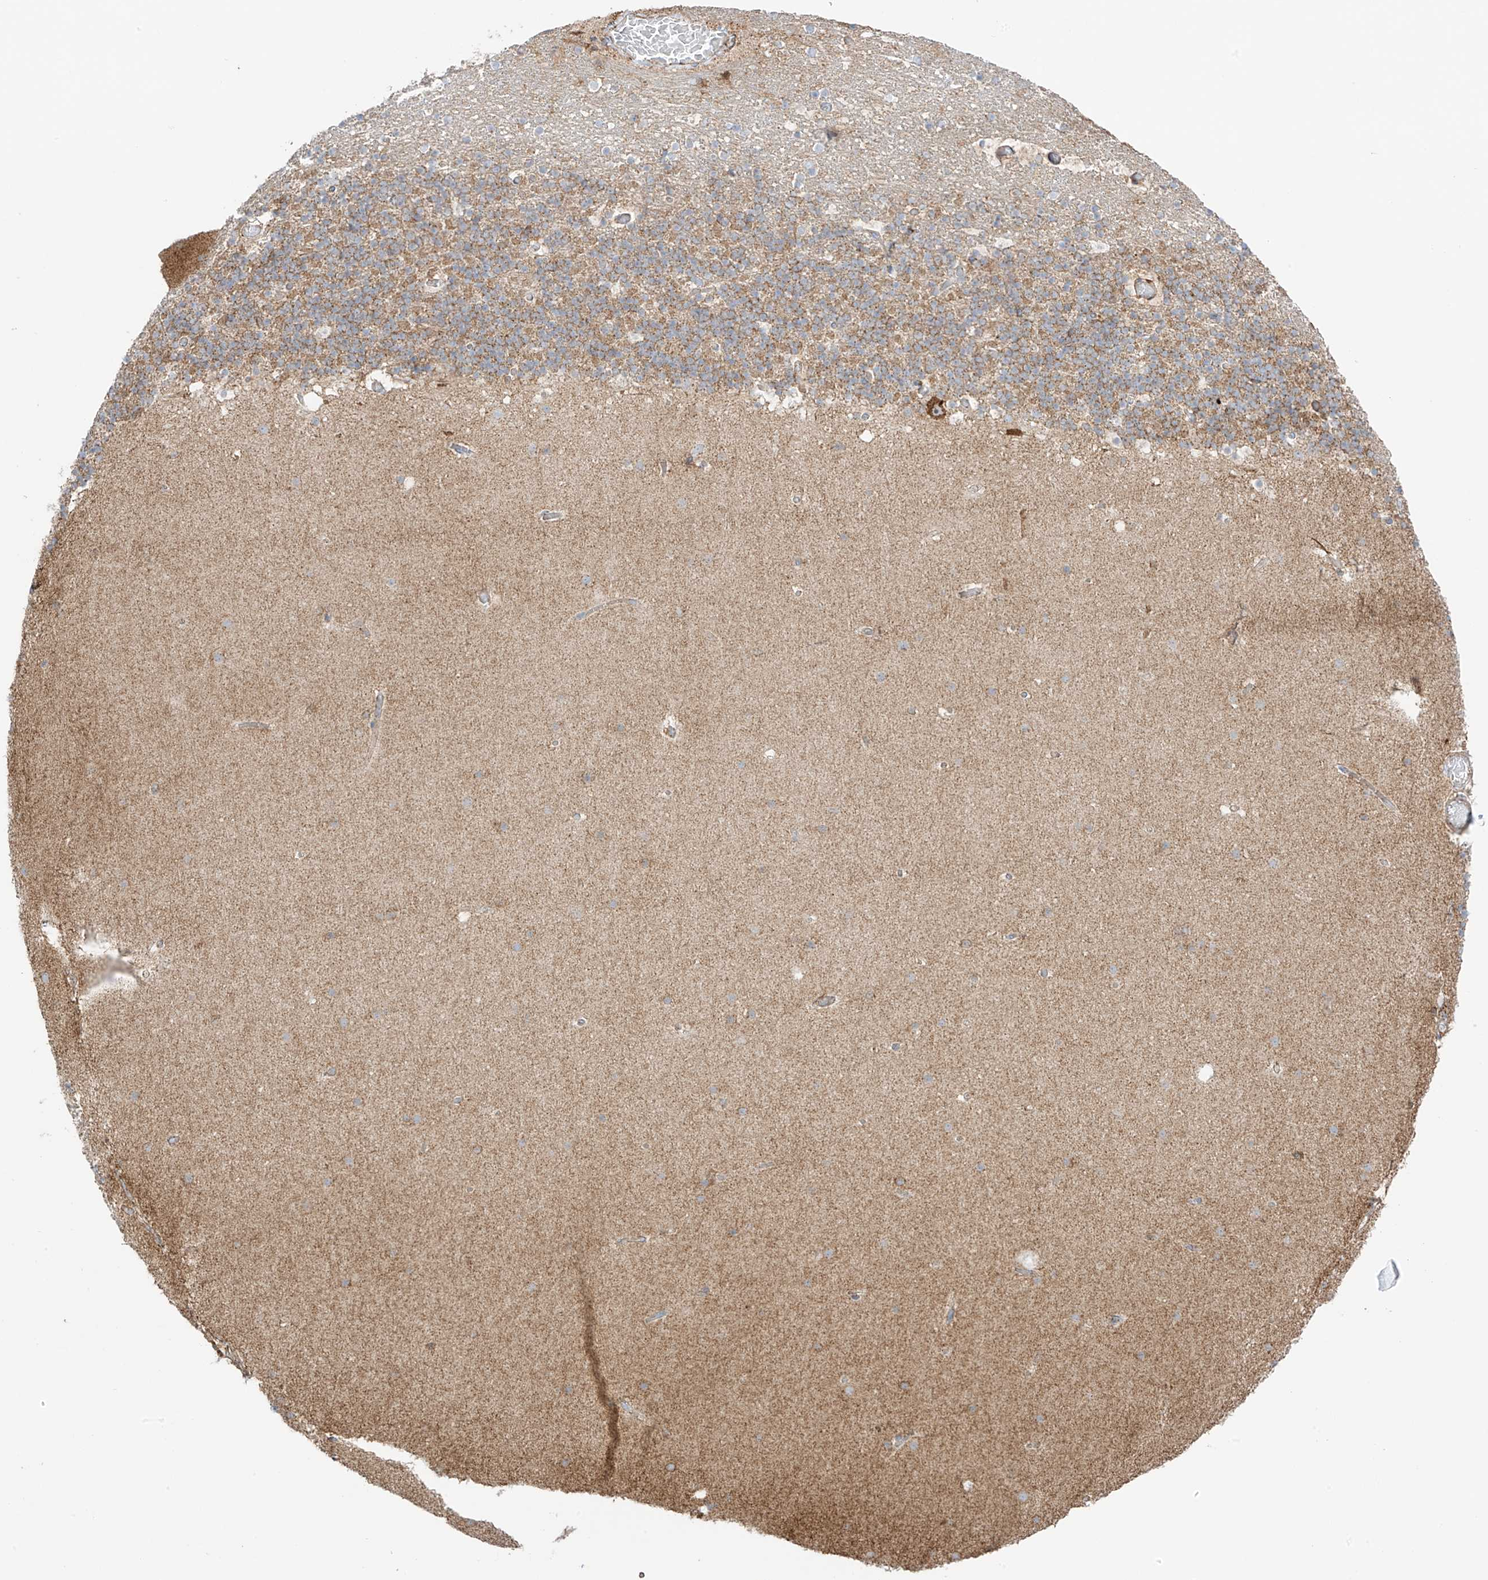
{"staining": {"intensity": "moderate", "quantity": "25%-75%", "location": "cytoplasmic/membranous"}, "tissue": "cerebellum", "cell_type": "Cells in granular layer", "image_type": "normal", "snomed": [{"axis": "morphology", "description": "Normal tissue, NOS"}, {"axis": "topography", "description": "Cerebellum"}], "caption": "Protein expression by IHC reveals moderate cytoplasmic/membranous positivity in about 25%-75% of cells in granular layer in benign cerebellum. The protein is stained brown, and the nuclei are stained in blue (DAB (3,3'-diaminobenzidine) IHC with brightfield microscopy, high magnification).", "gene": "XKR3", "patient": {"sex": "male", "age": 57}}